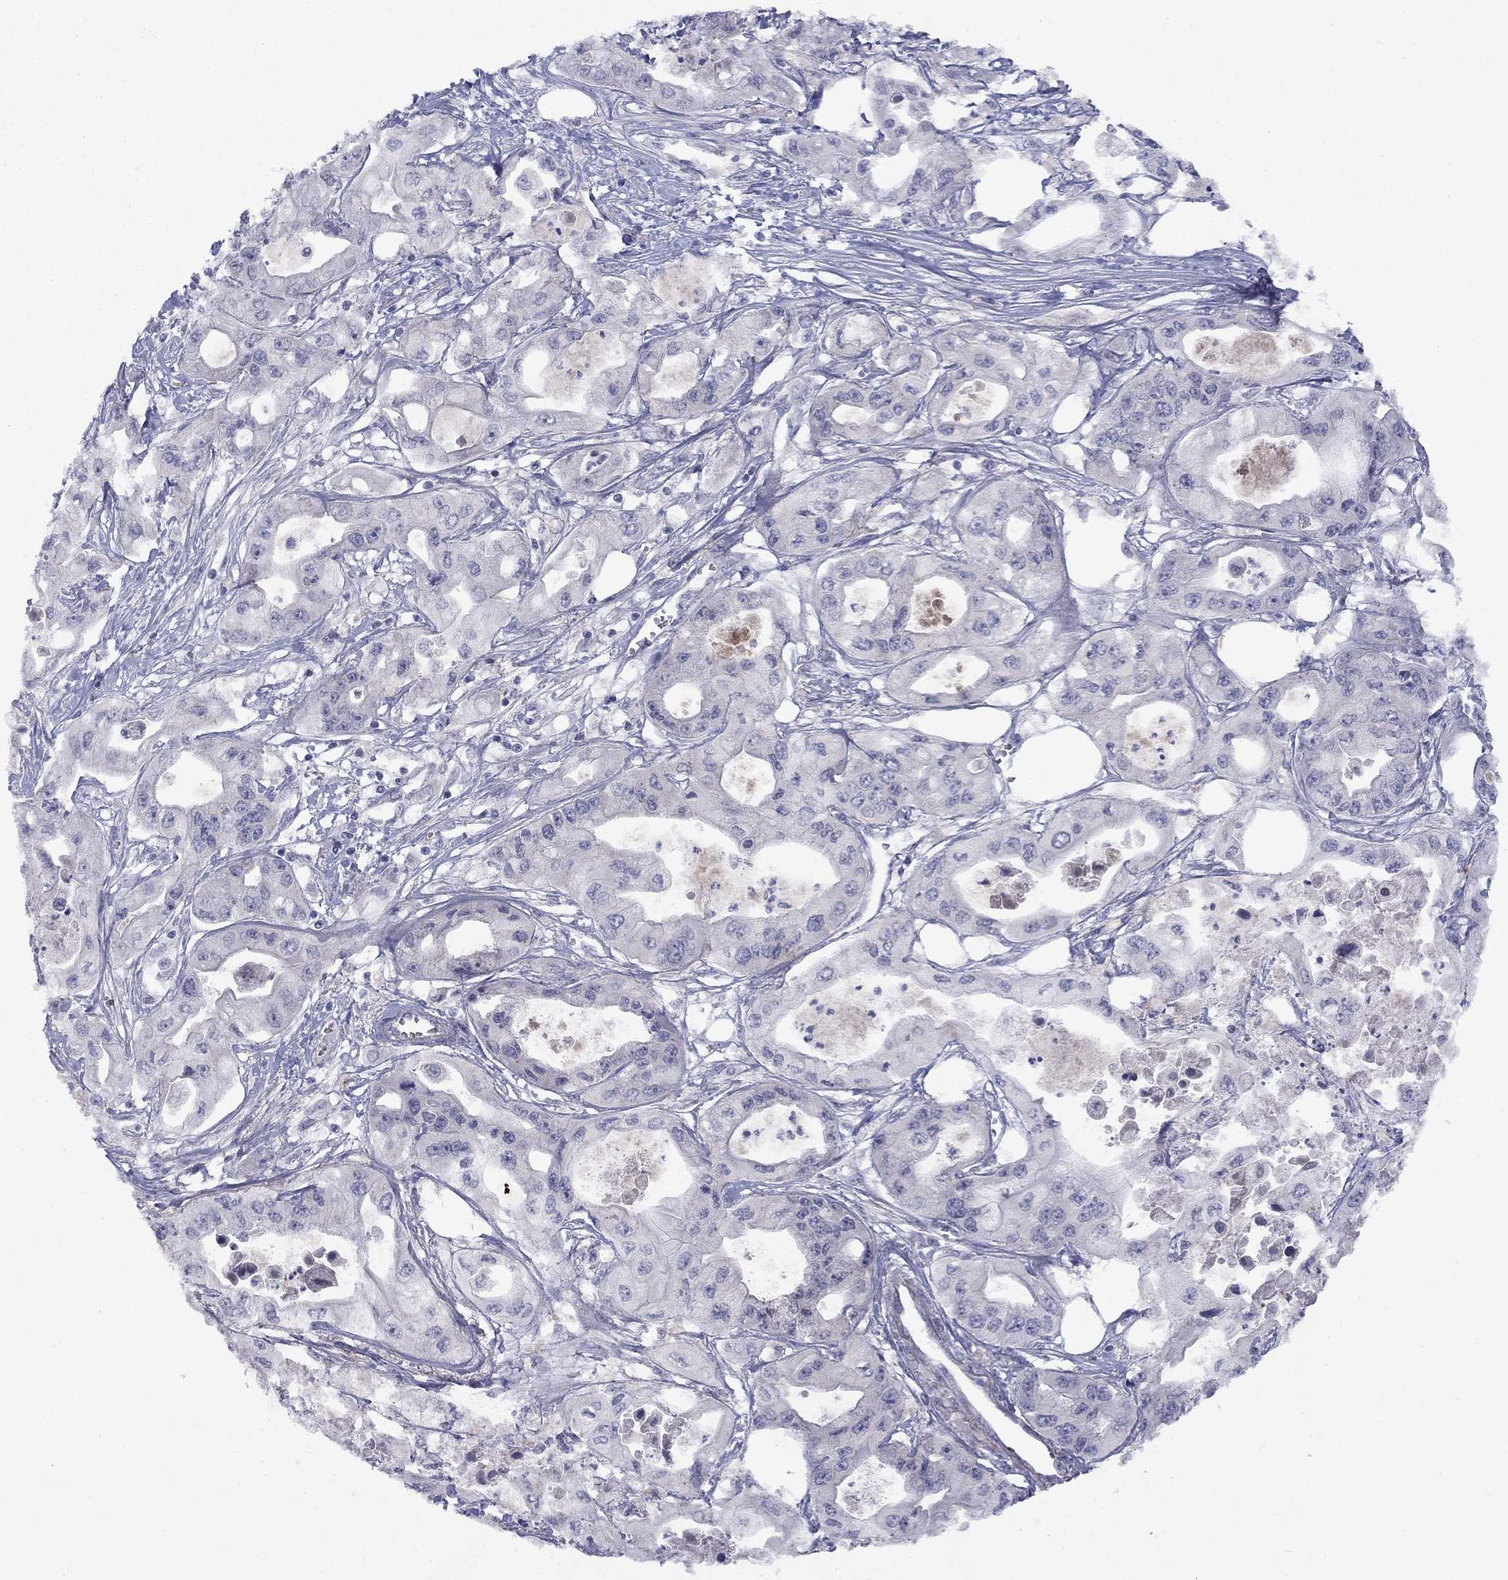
{"staining": {"intensity": "negative", "quantity": "none", "location": "none"}, "tissue": "pancreatic cancer", "cell_type": "Tumor cells", "image_type": "cancer", "snomed": [{"axis": "morphology", "description": "Adenocarcinoma, NOS"}, {"axis": "topography", "description": "Pancreas"}], "caption": "The histopathology image displays no staining of tumor cells in pancreatic cancer (adenocarcinoma).", "gene": "CACNA1A", "patient": {"sex": "male", "age": 70}}